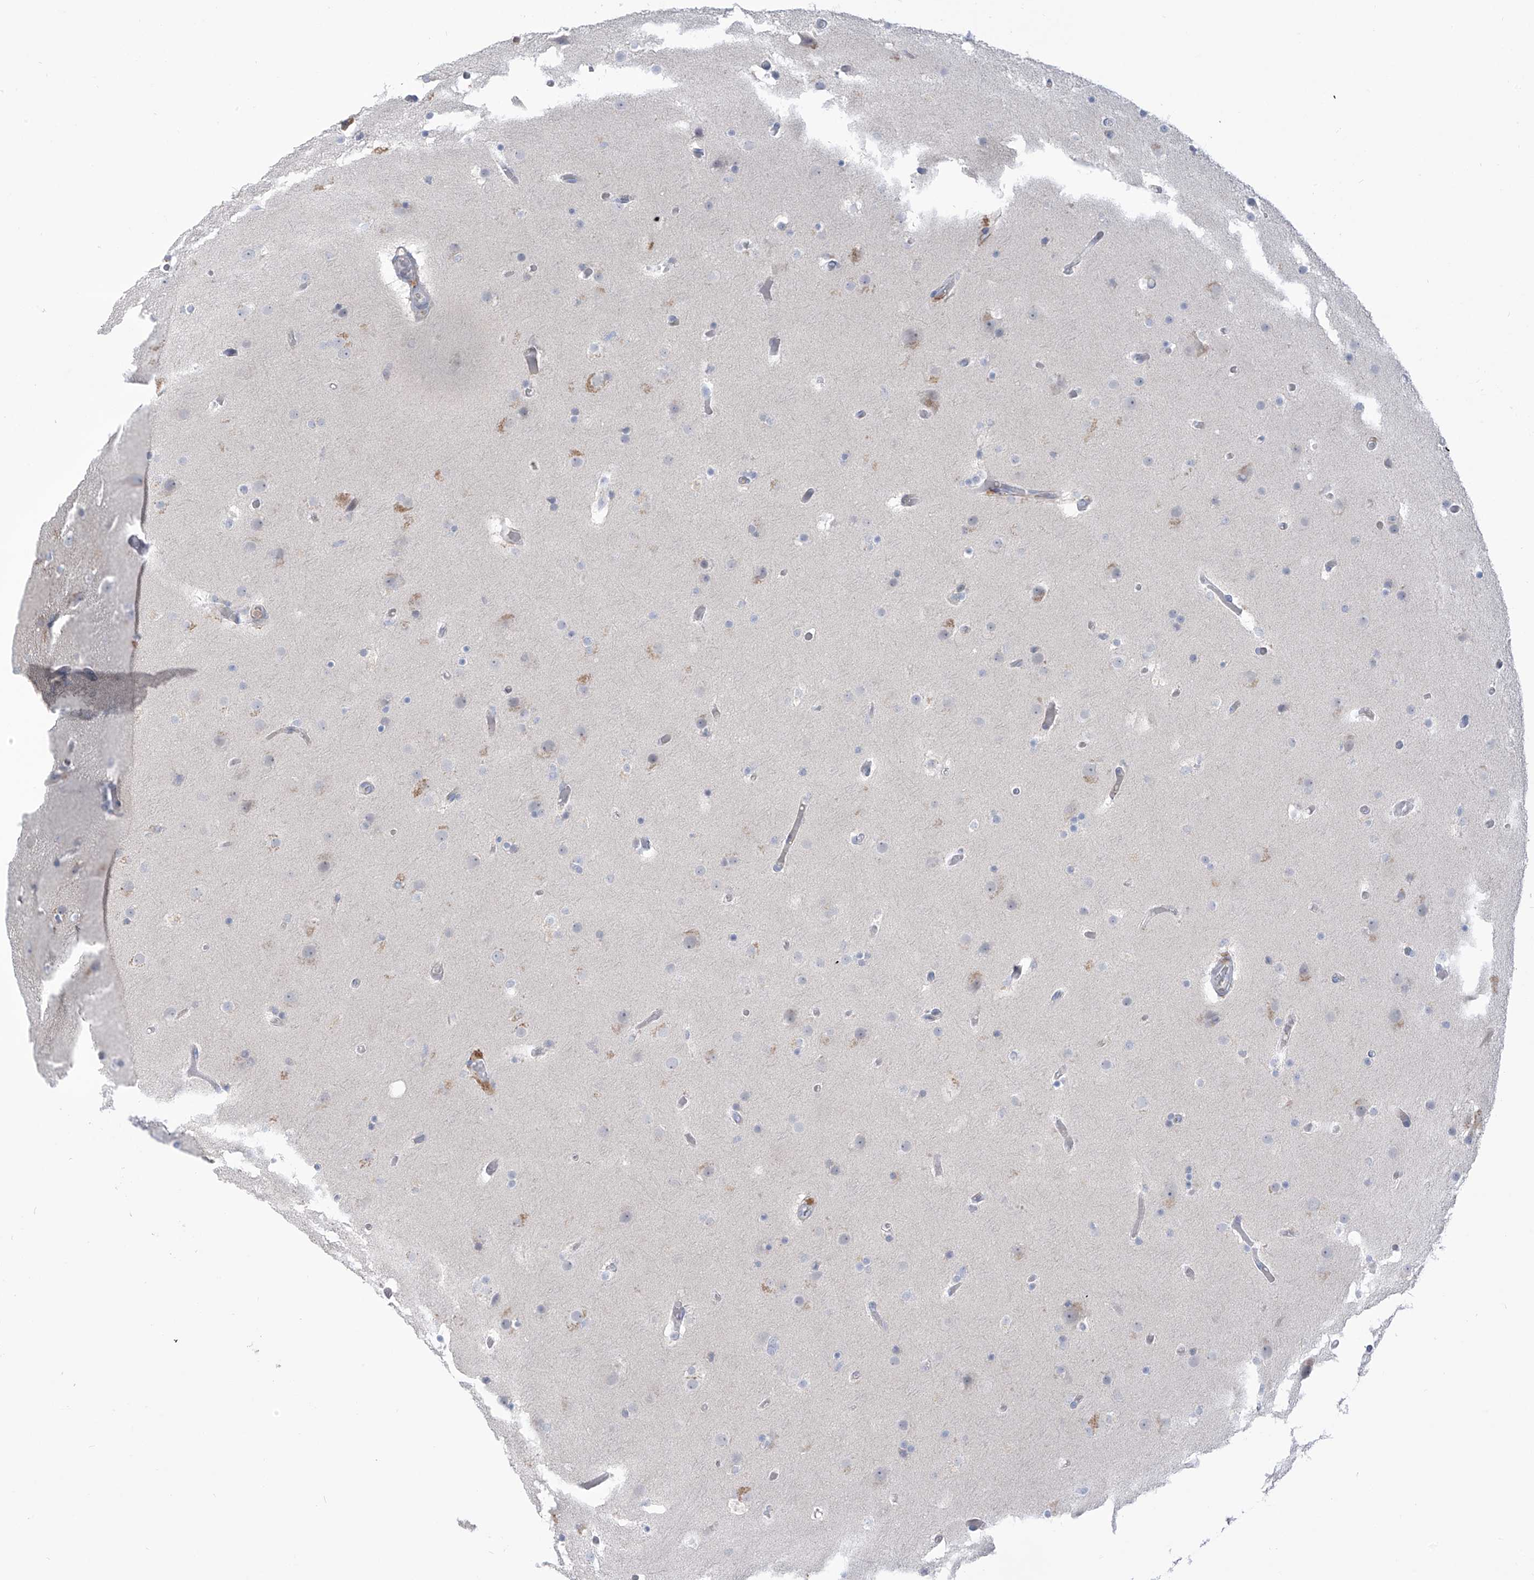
{"staining": {"intensity": "negative", "quantity": "none", "location": "none"}, "tissue": "glioma", "cell_type": "Tumor cells", "image_type": "cancer", "snomed": [{"axis": "morphology", "description": "Glioma, malignant, High grade"}, {"axis": "topography", "description": "Cerebral cortex"}], "caption": "Photomicrograph shows no significant protein positivity in tumor cells of glioma.", "gene": "NOTO", "patient": {"sex": "female", "age": 36}}